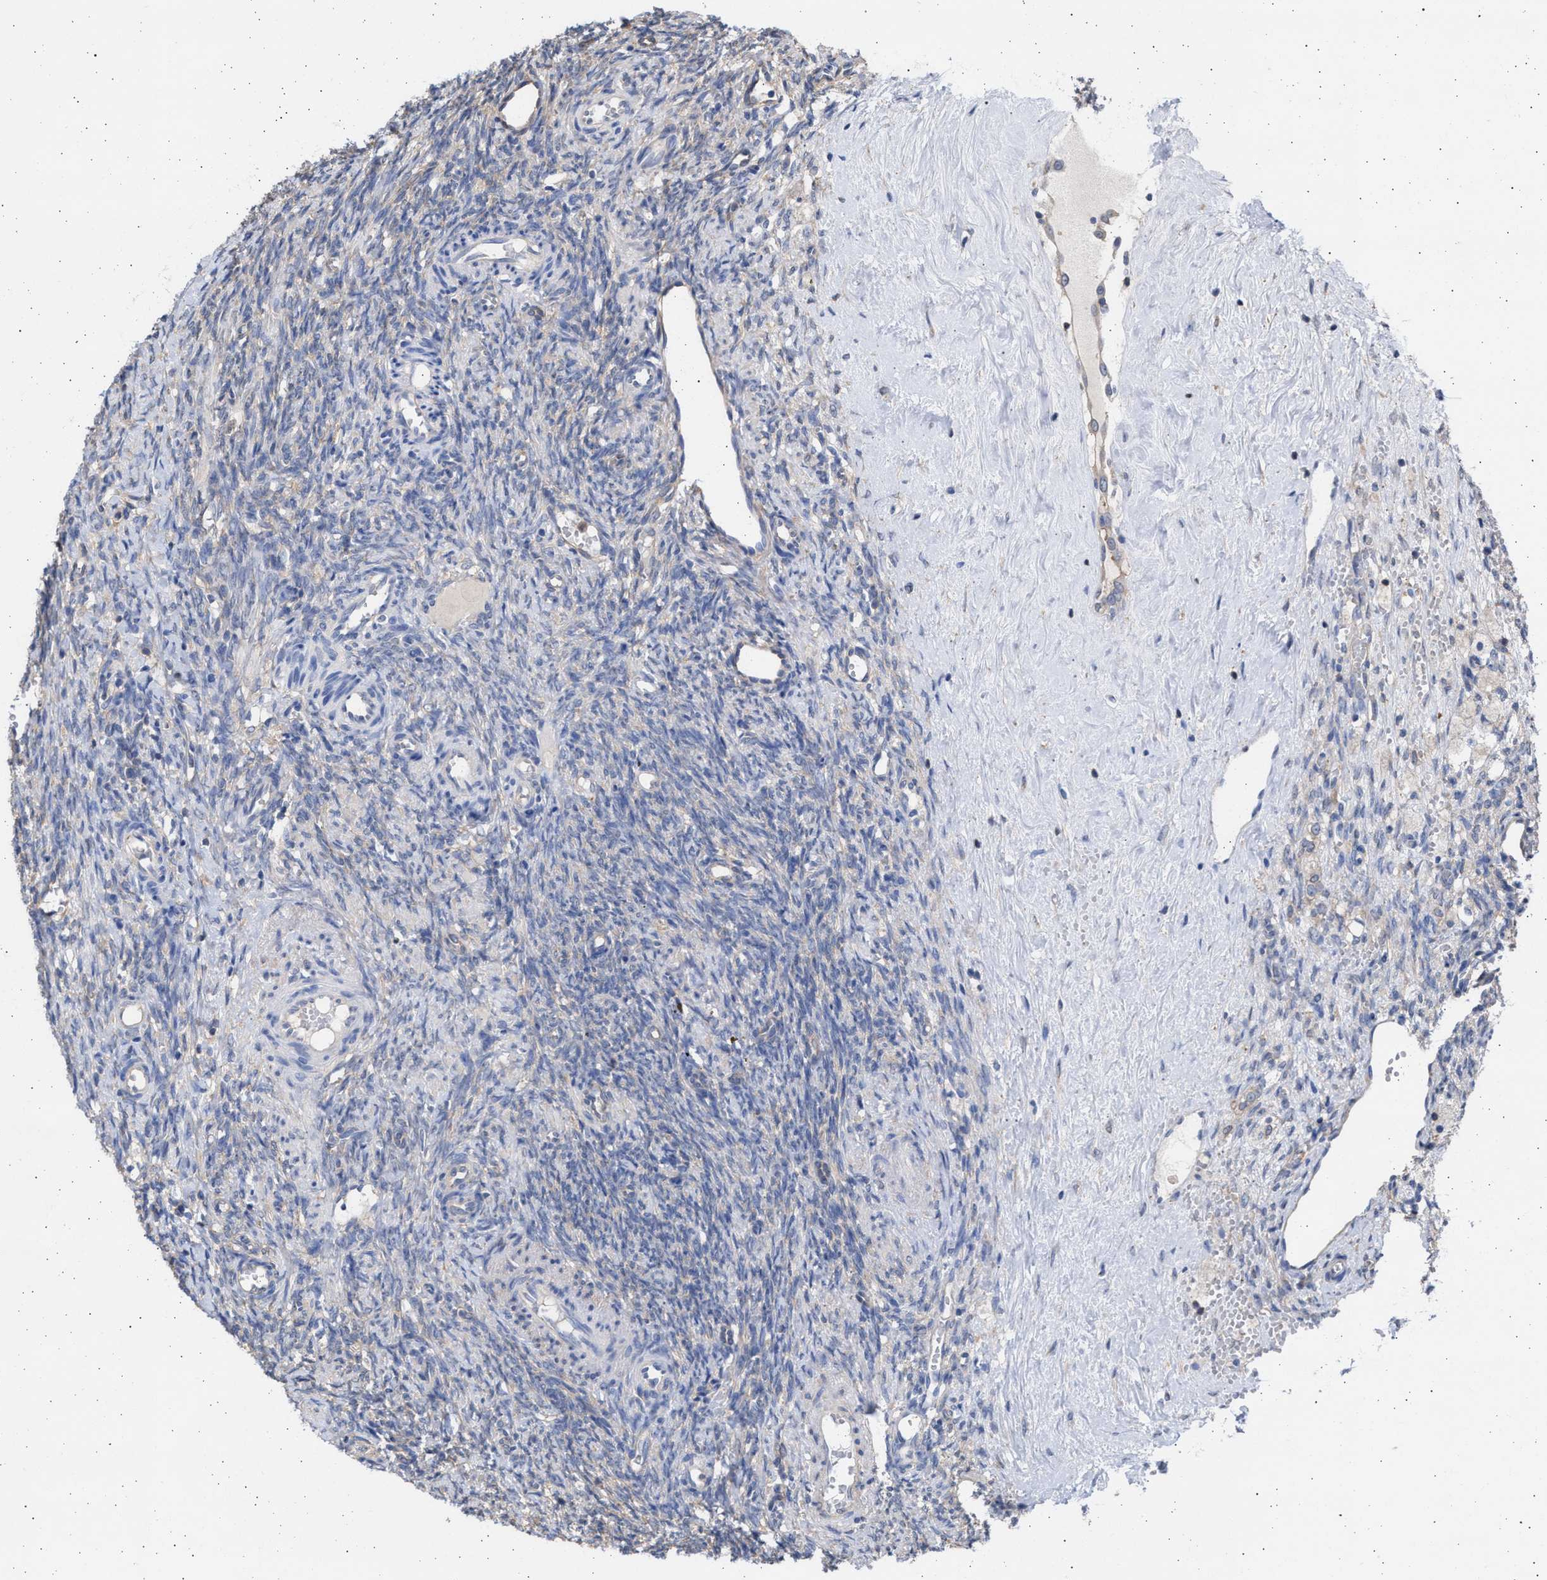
{"staining": {"intensity": "weak", "quantity": "<25%", "location": "cytoplasmic/membranous"}, "tissue": "ovary", "cell_type": "Ovarian stroma cells", "image_type": "normal", "snomed": [{"axis": "morphology", "description": "Normal tissue, NOS"}, {"axis": "topography", "description": "Ovary"}], "caption": "Unremarkable ovary was stained to show a protein in brown. There is no significant positivity in ovarian stroma cells. (Immunohistochemistry (ihc), brightfield microscopy, high magnification).", "gene": "ALDOC", "patient": {"sex": "female", "age": 41}}